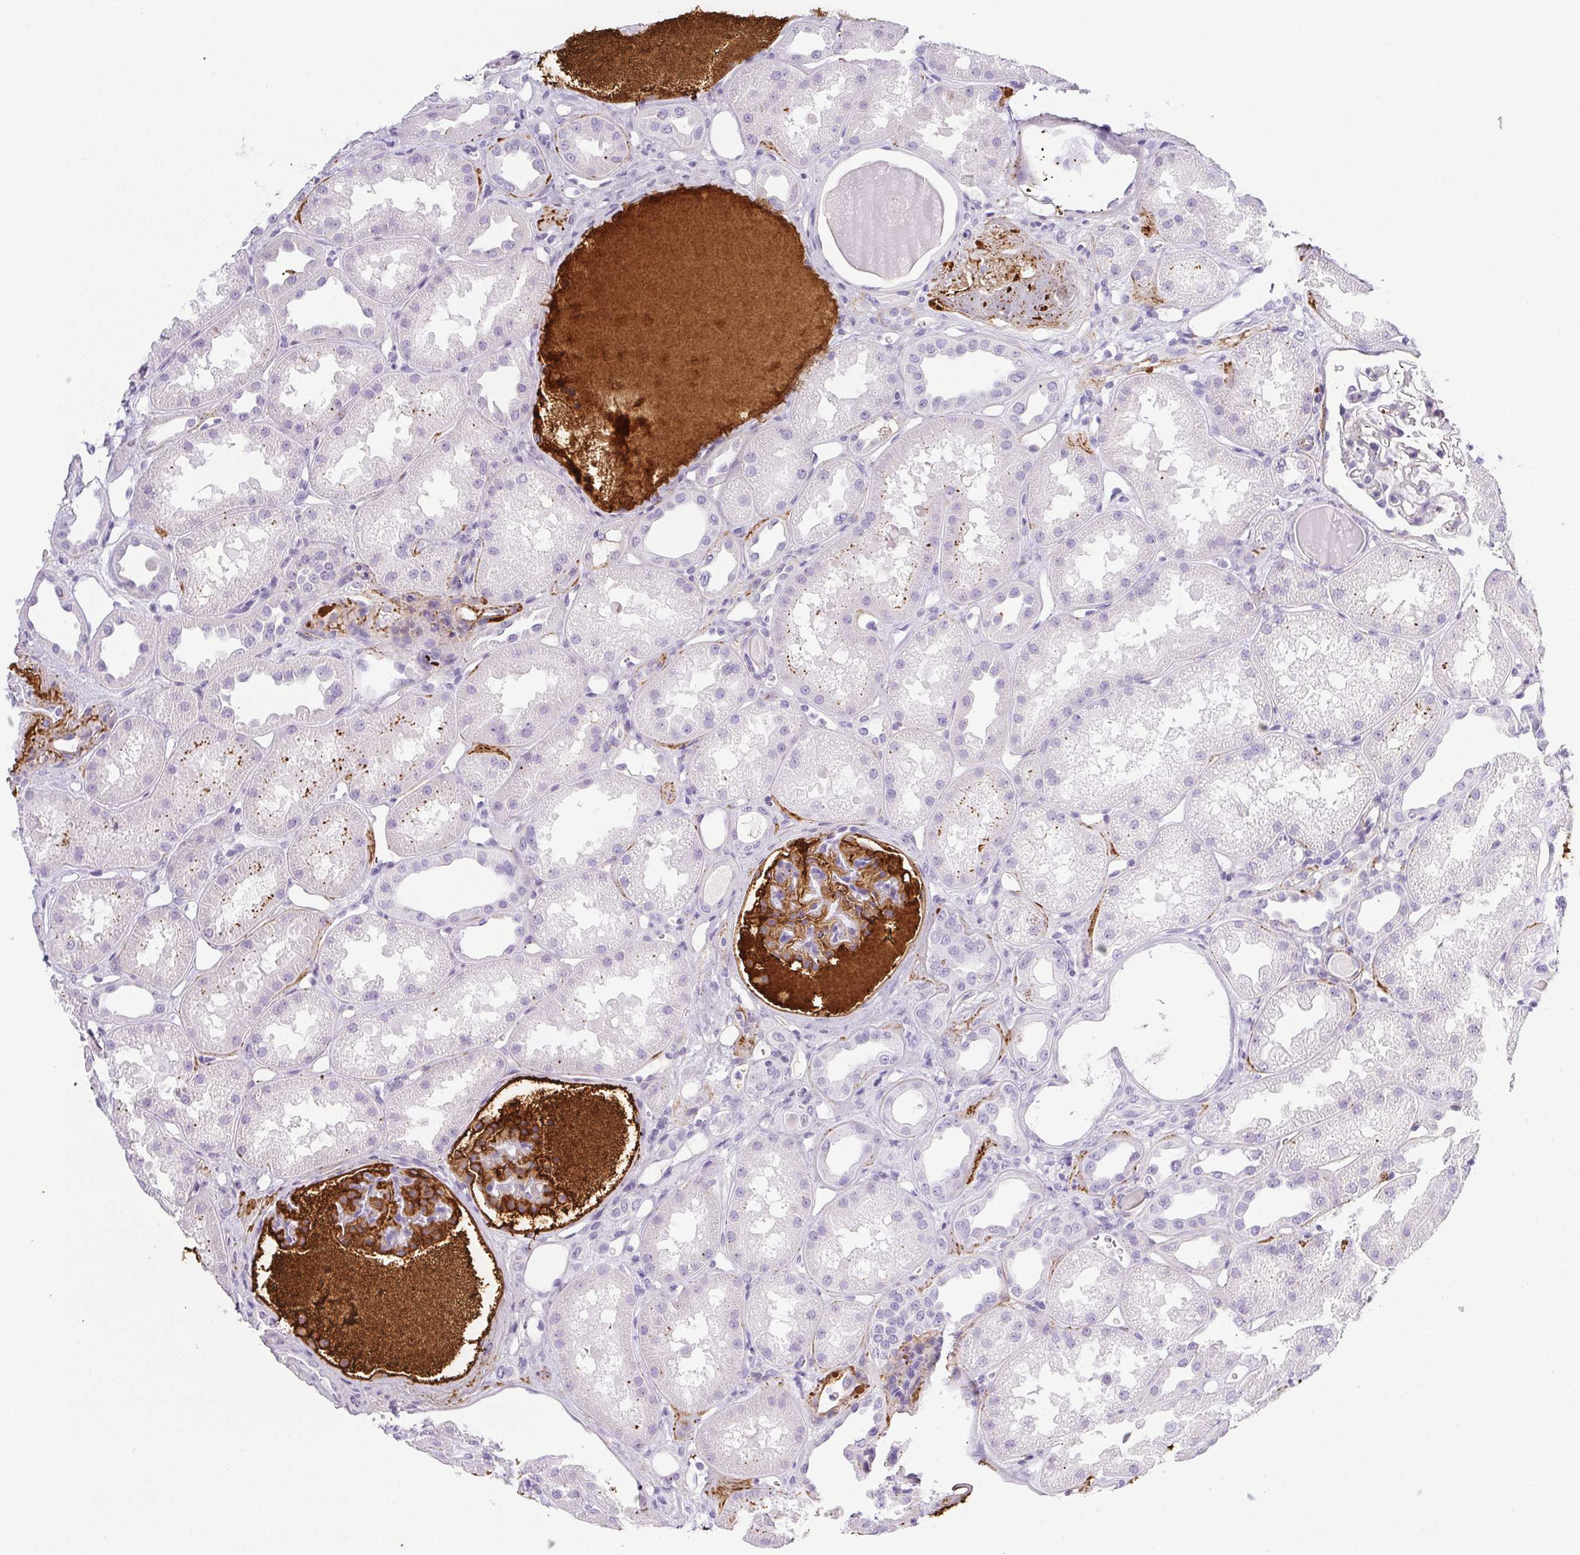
{"staining": {"intensity": "negative", "quantity": "none", "location": "none"}, "tissue": "kidney", "cell_type": "Cells in glomeruli", "image_type": "normal", "snomed": [{"axis": "morphology", "description": "Normal tissue, NOS"}, {"axis": "topography", "description": "Kidney"}], "caption": "Immunohistochemistry of unremarkable human kidney shows no staining in cells in glomeruli.", "gene": "VTN", "patient": {"sex": "male", "age": 61}}